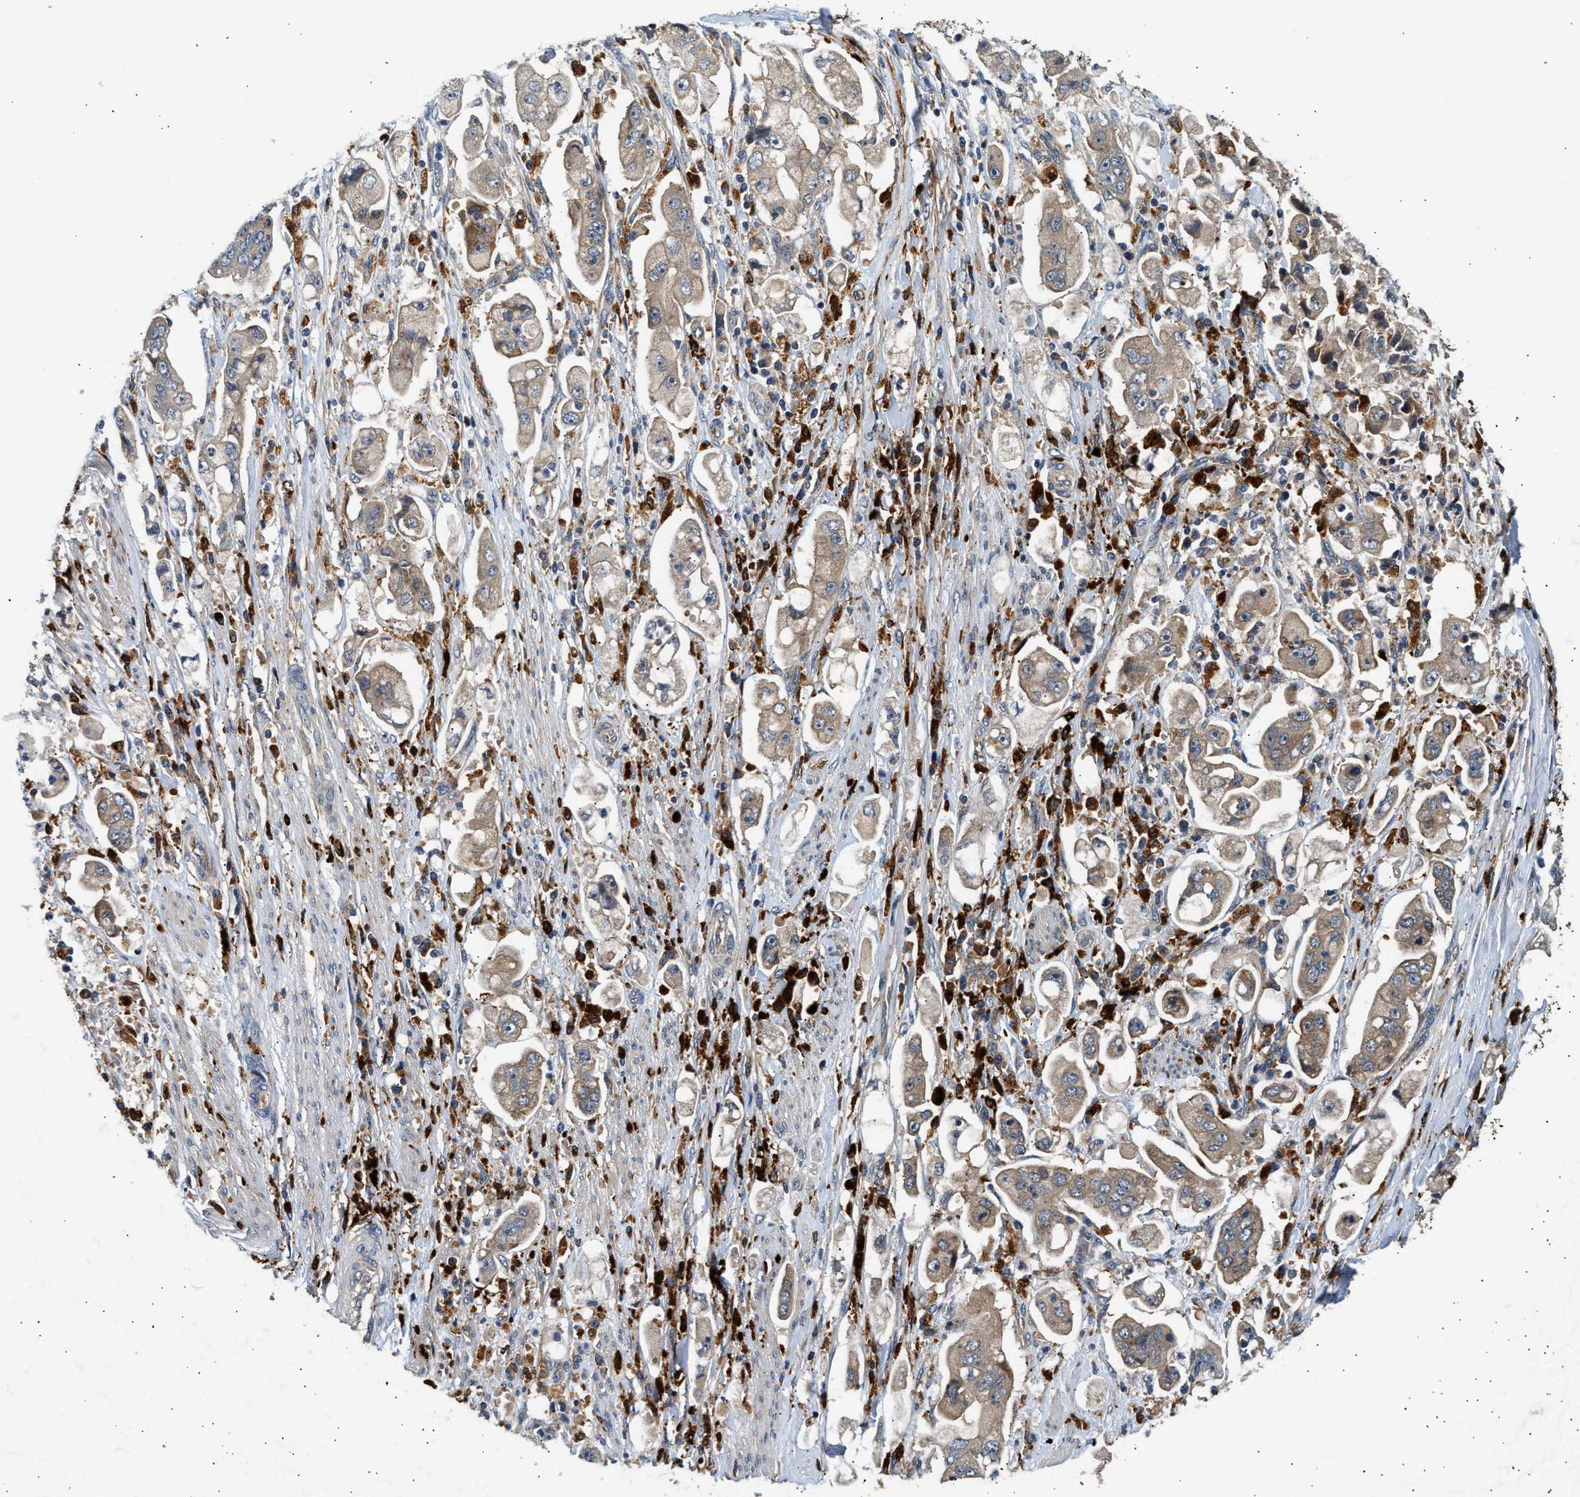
{"staining": {"intensity": "weak", "quantity": ">75%", "location": "cytoplasmic/membranous"}, "tissue": "stomach cancer", "cell_type": "Tumor cells", "image_type": "cancer", "snomed": [{"axis": "morphology", "description": "Adenocarcinoma, NOS"}, {"axis": "topography", "description": "Stomach"}], "caption": "Stomach cancer (adenocarcinoma) was stained to show a protein in brown. There is low levels of weak cytoplasmic/membranous staining in approximately >75% of tumor cells. Nuclei are stained in blue.", "gene": "PLD3", "patient": {"sex": "male", "age": 62}}